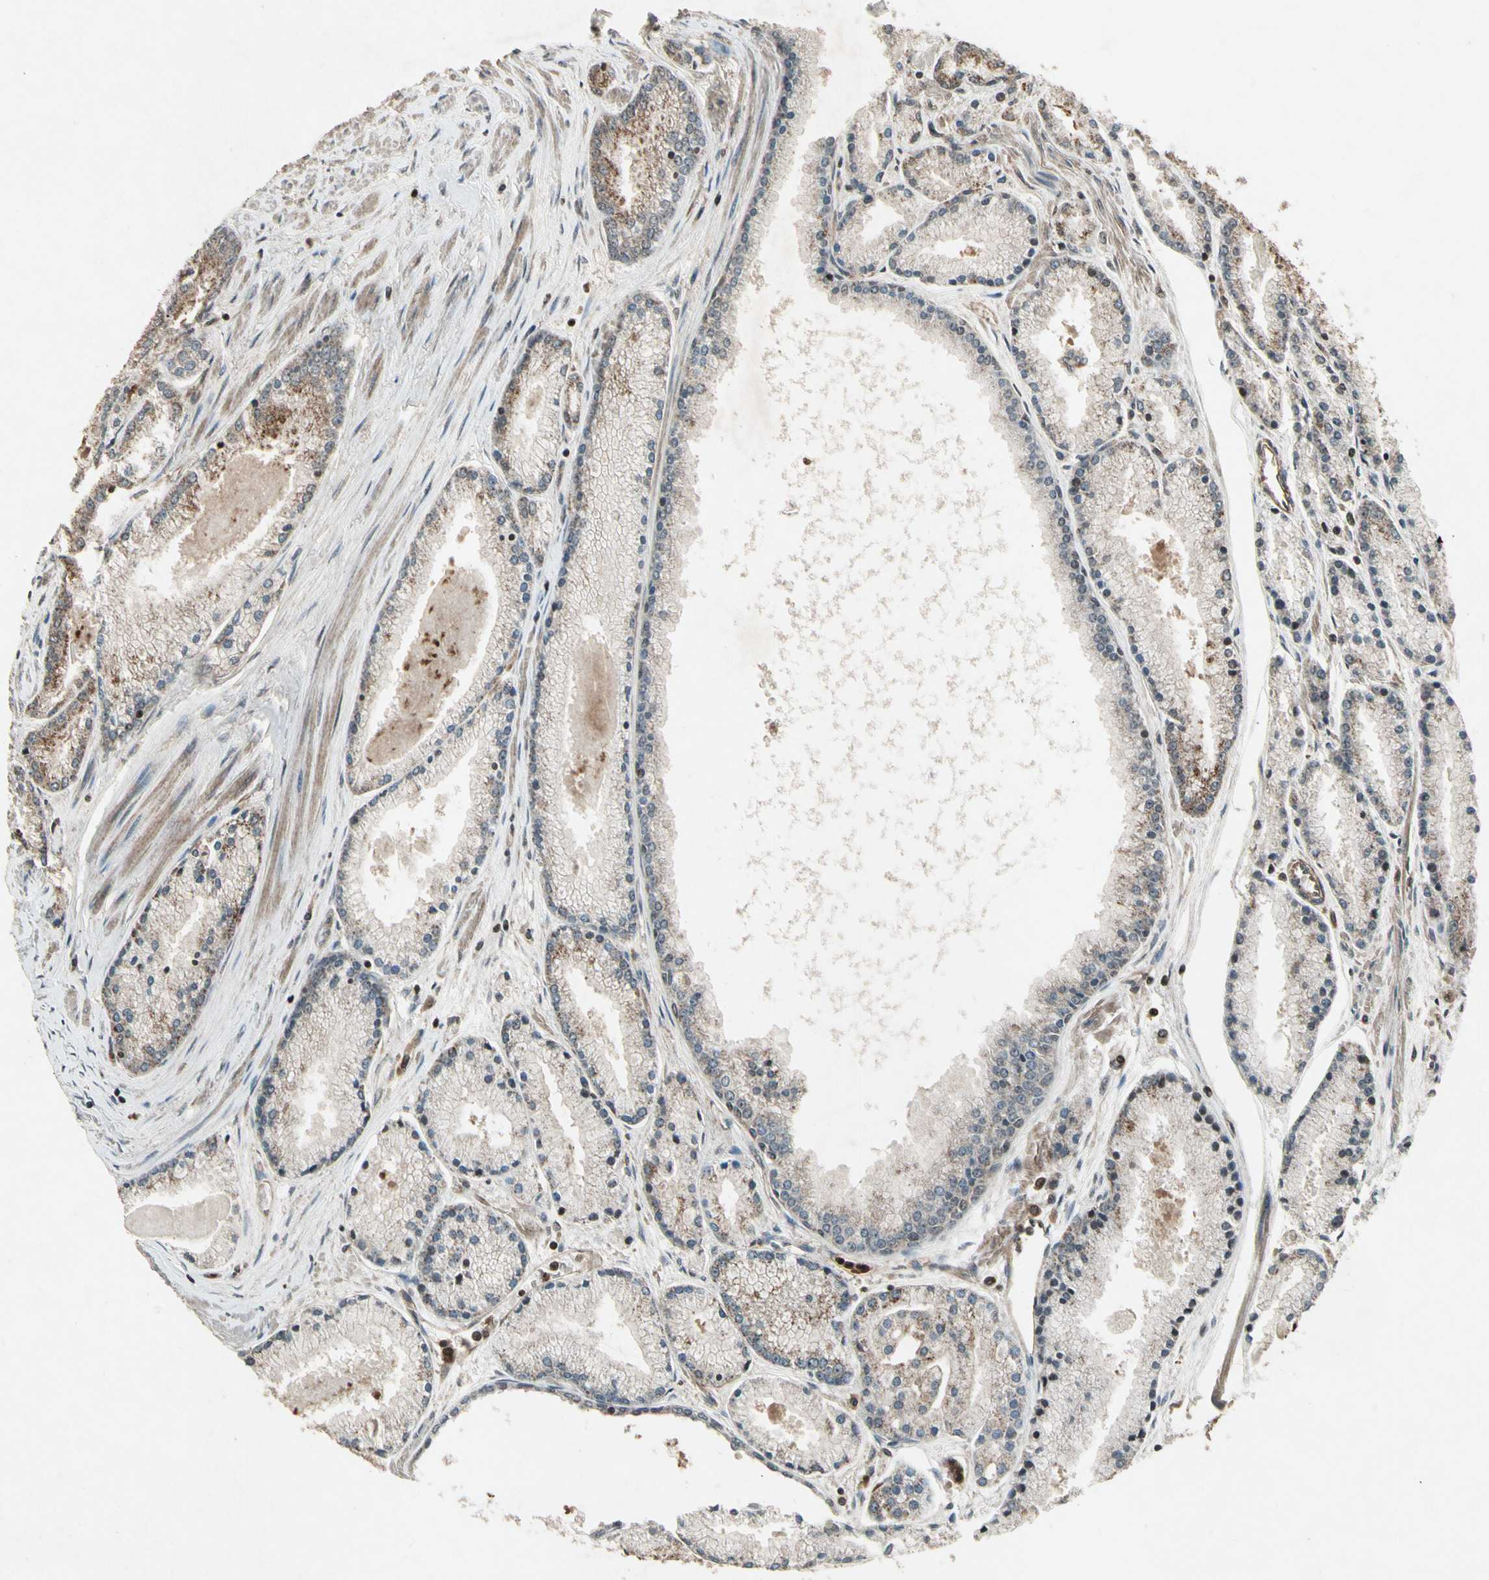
{"staining": {"intensity": "weak", "quantity": ">75%", "location": "cytoplasmic/membranous"}, "tissue": "prostate cancer", "cell_type": "Tumor cells", "image_type": "cancer", "snomed": [{"axis": "morphology", "description": "Adenocarcinoma, High grade"}, {"axis": "topography", "description": "Prostate"}], "caption": "Human prostate cancer stained with a protein marker displays weak staining in tumor cells.", "gene": "GLRX", "patient": {"sex": "male", "age": 61}}